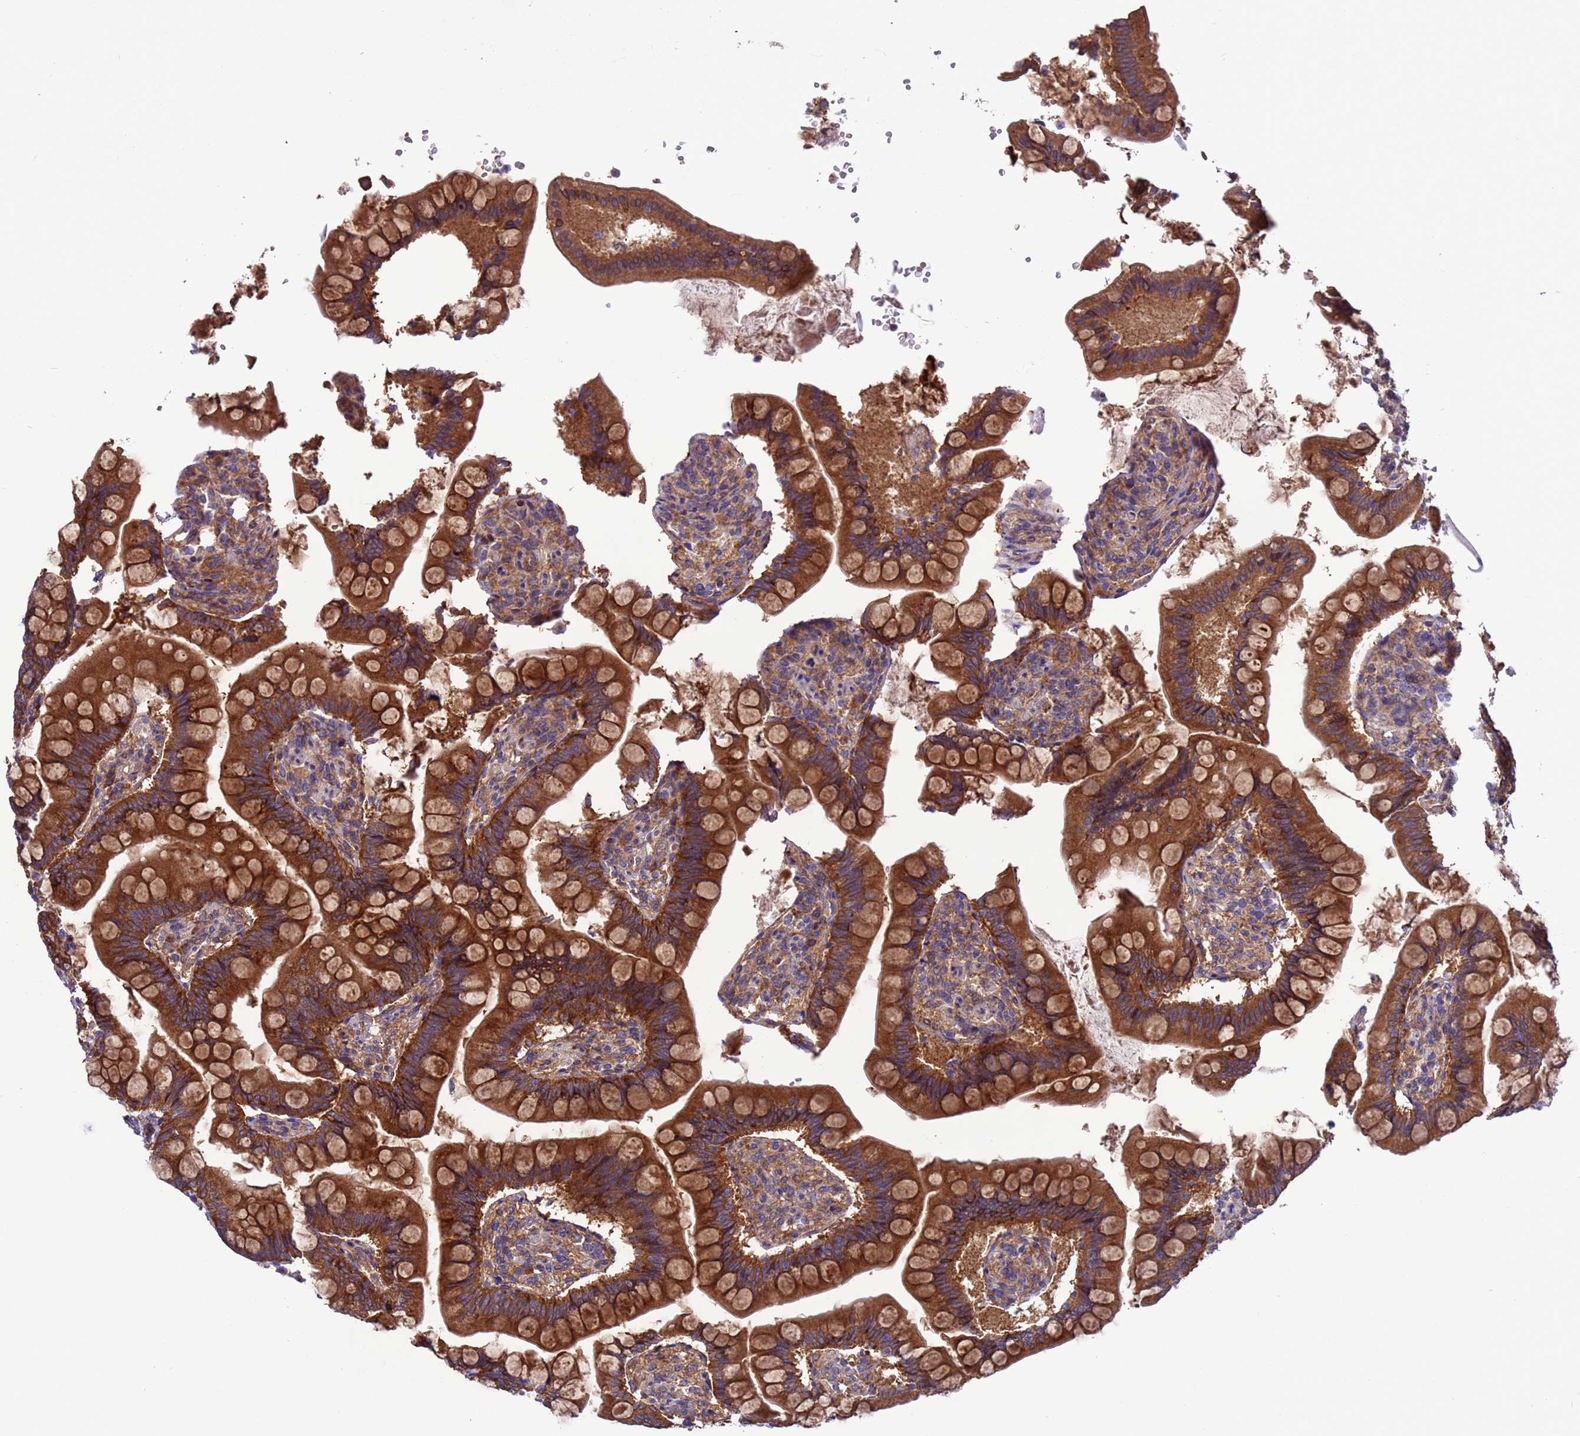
{"staining": {"intensity": "strong", "quantity": ">75%", "location": "cytoplasmic/membranous"}, "tissue": "small intestine", "cell_type": "Glandular cells", "image_type": "normal", "snomed": [{"axis": "morphology", "description": "Normal tissue, NOS"}, {"axis": "topography", "description": "Small intestine"}], "caption": "Strong cytoplasmic/membranous expression for a protein is identified in approximately >75% of glandular cells of benign small intestine using immunohistochemistry (IHC).", "gene": "ARHGAP12", "patient": {"sex": "male", "age": 7}}